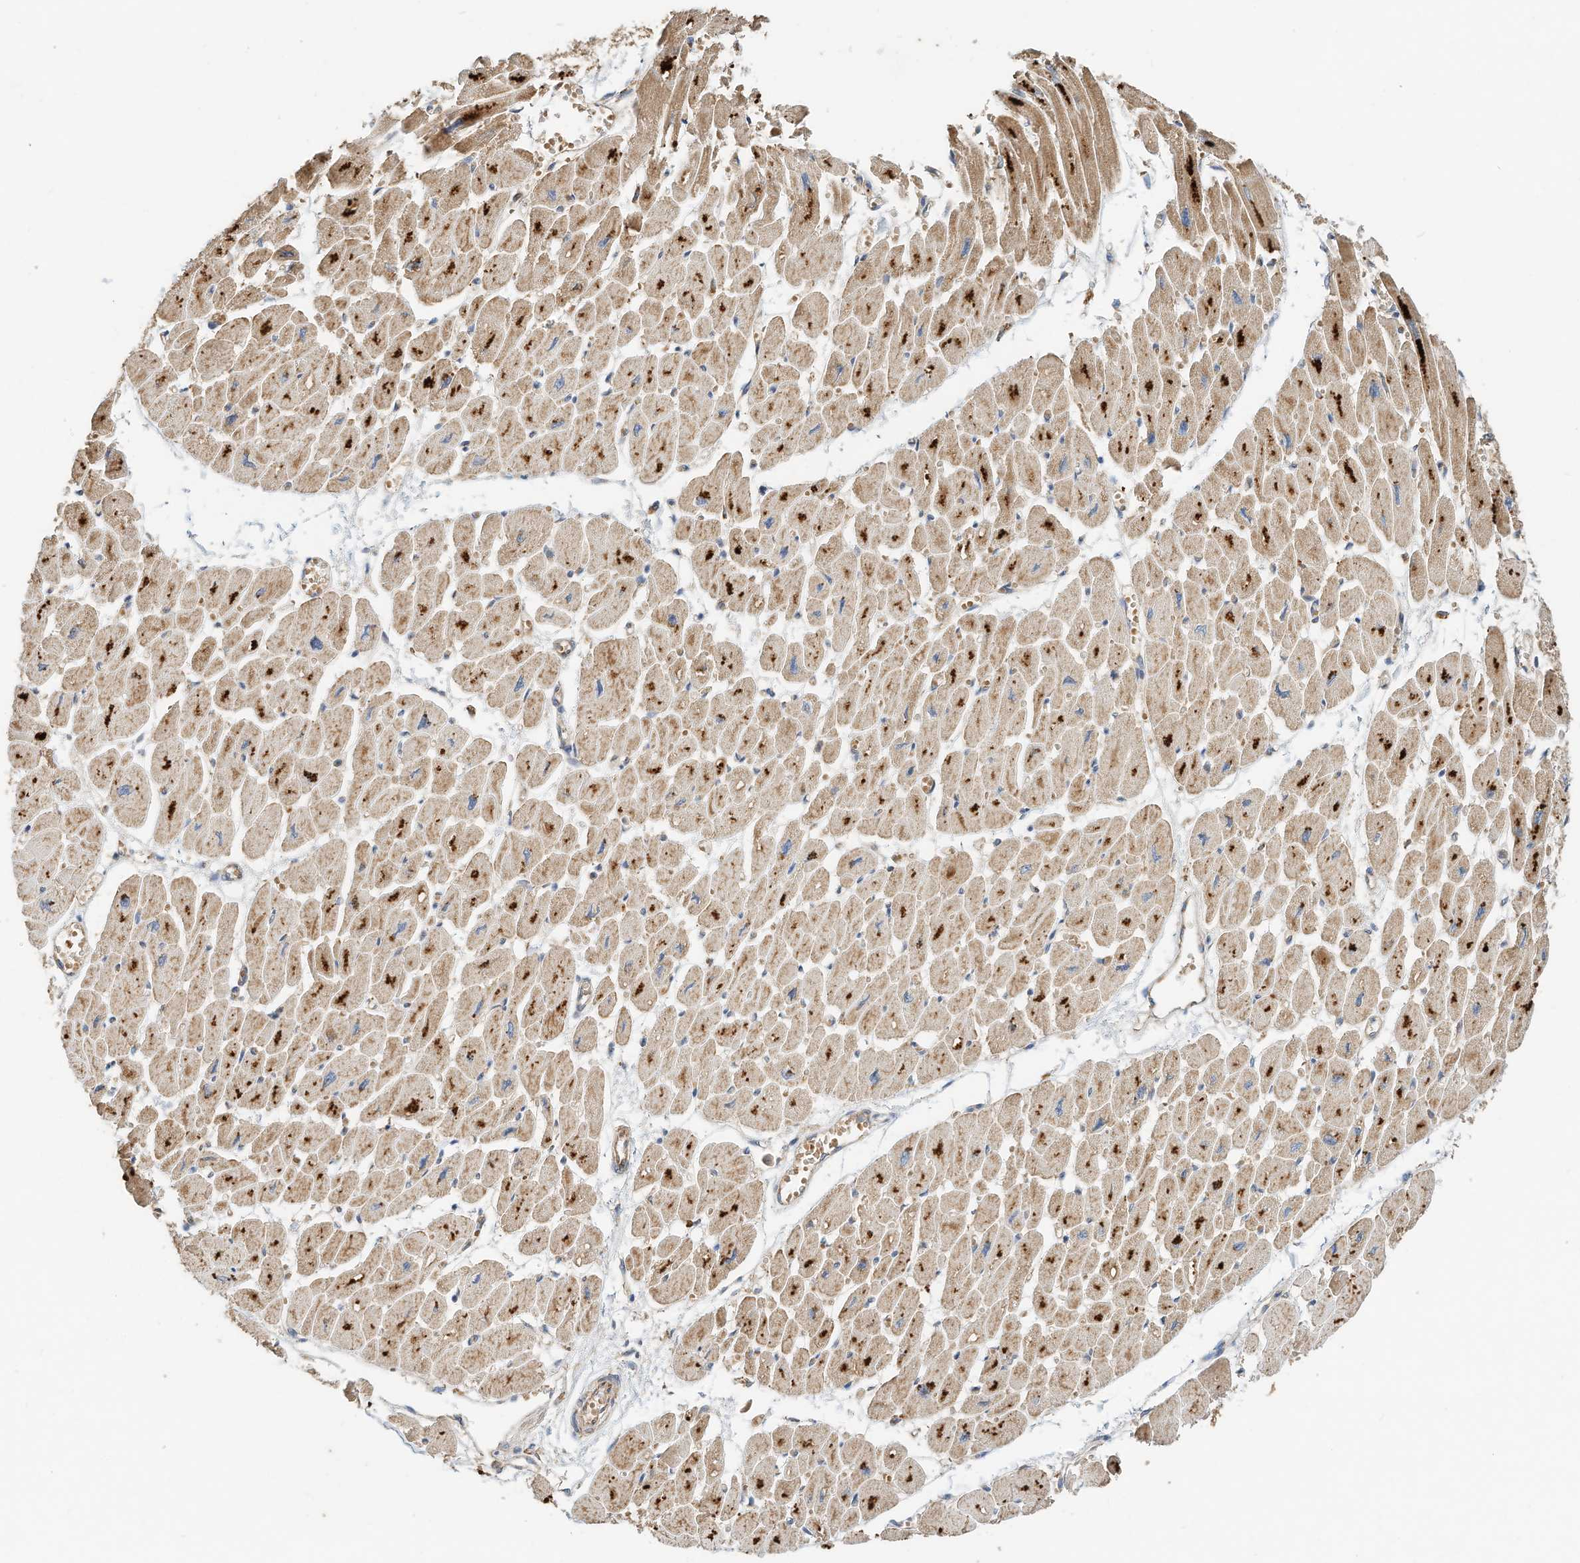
{"staining": {"intensity": "moderate", "quantity": ">75%", "location": "cytoplasmic/membranous"}, "tissue": "heart muscle", "cell_type": "Cardiomyocytes", "image_type": "normal", "snomed": [{"axis": "morphology", "description": "Normal tissue, NOS"}, {"axis": "topography", "description": "Heart"}], "caption": "DAB (3,3'-diaminobenzidine) immunohistochemical staining of unremarkable heart muscle reveals moderate cytoplasmic/membranous protein positivity in about >75% of cardiomyocytes.", "gene": "CPAMD8", "patient": {"sex": "female", "age": 54}}